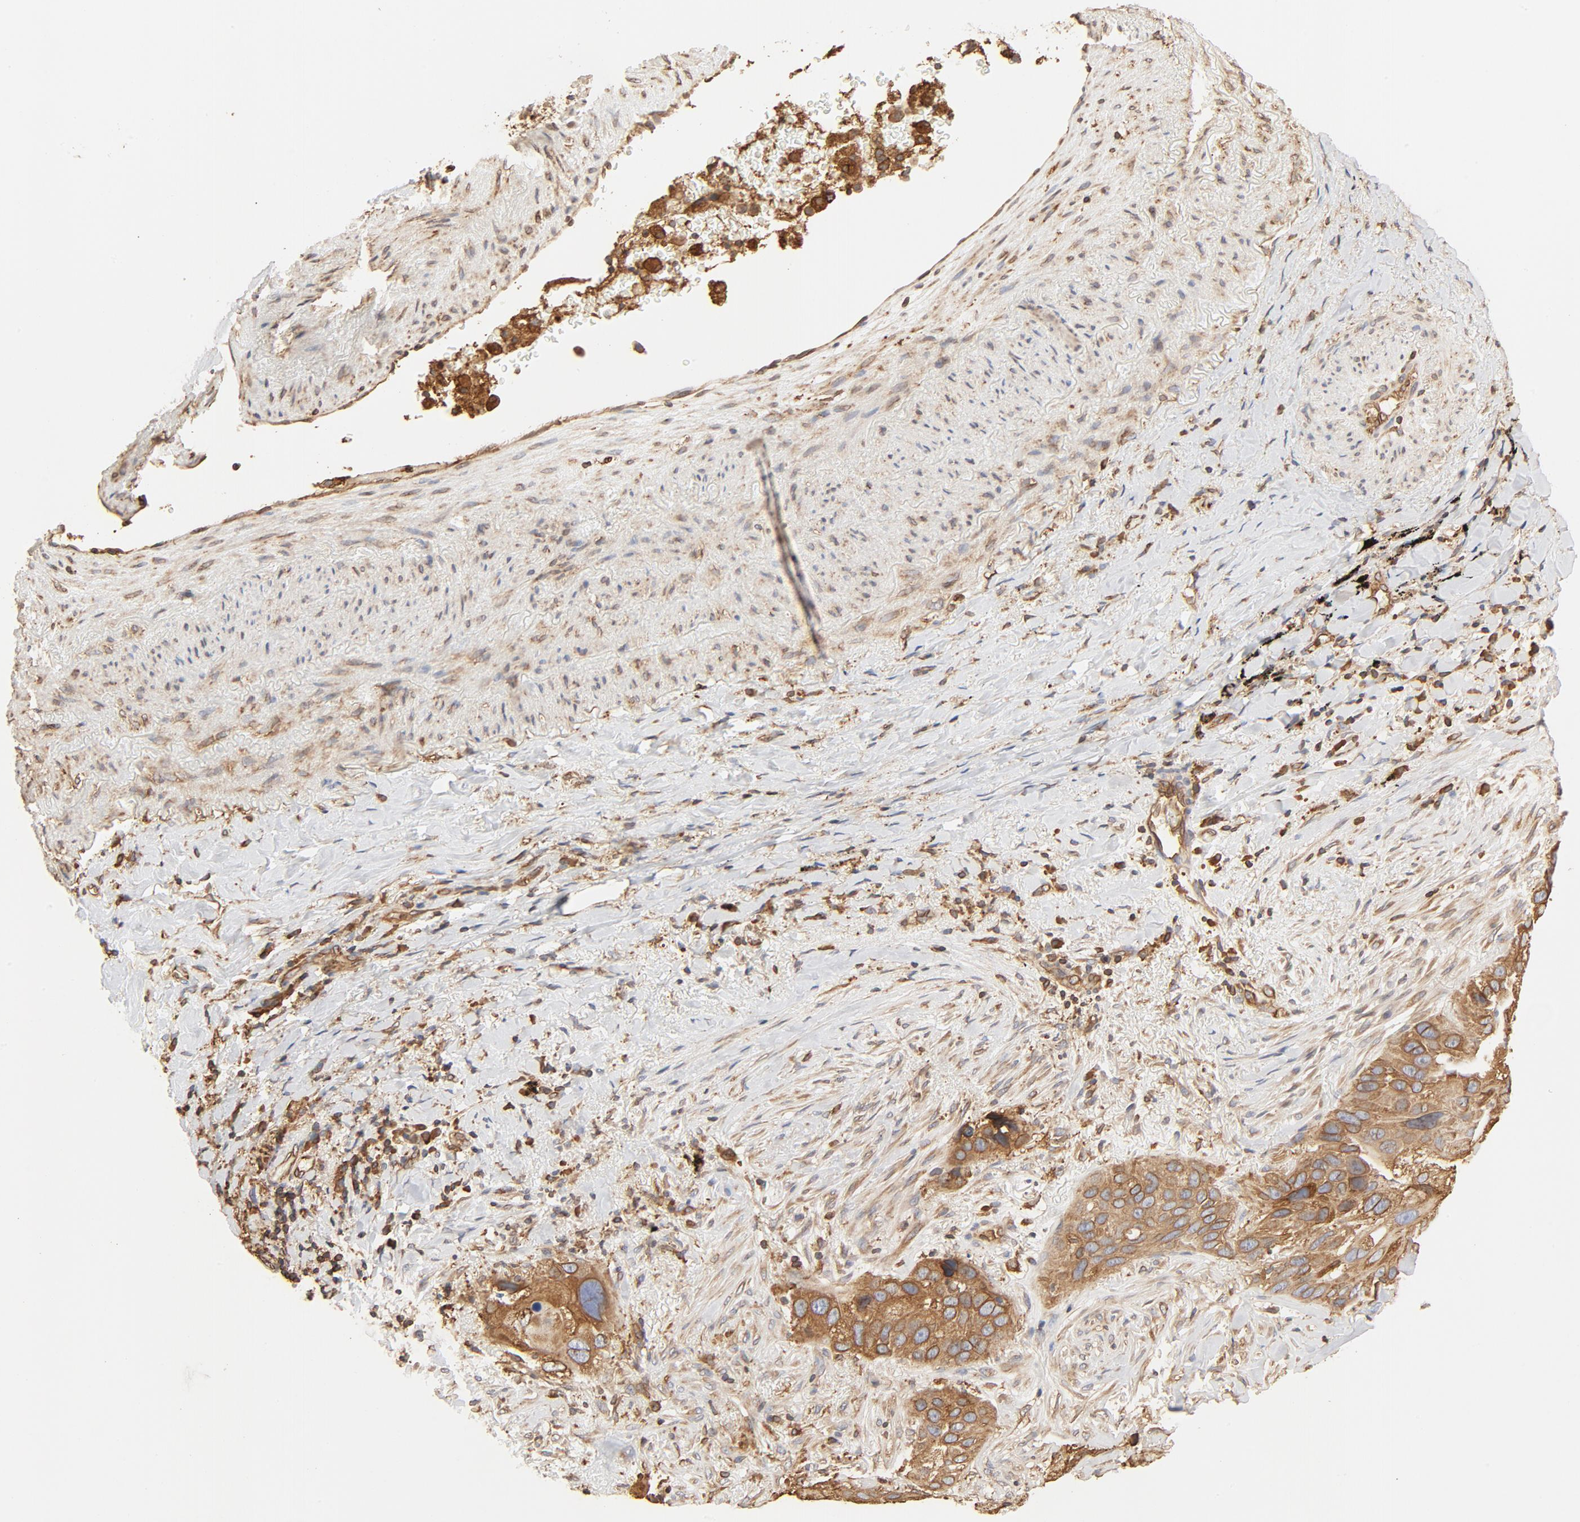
{"staining": {"intensity": "moderate", "quantity": ">75%", "location": "cytoplasmic/membranous"}, "tissue": "lung cancer", "cell_type": "Tumor cells", "image_type": "cancer", "snomed": [{"axis": "morphology", "description": "Squamous cell carcinoma, NOS"}, {"axis": "topography", "description": "Lung"}], "caption": "Immunohistochemistry (IHC) histopathology image of human squamous cell carcinoma (lung) stained for a protein (brown), which demonstrates medium levels of moderate cytoplasmic/membranous positivity in approximately >75% of tumor cells.", "gene": "BCAP31", "patient": {"sex": "male", "age": 54}}